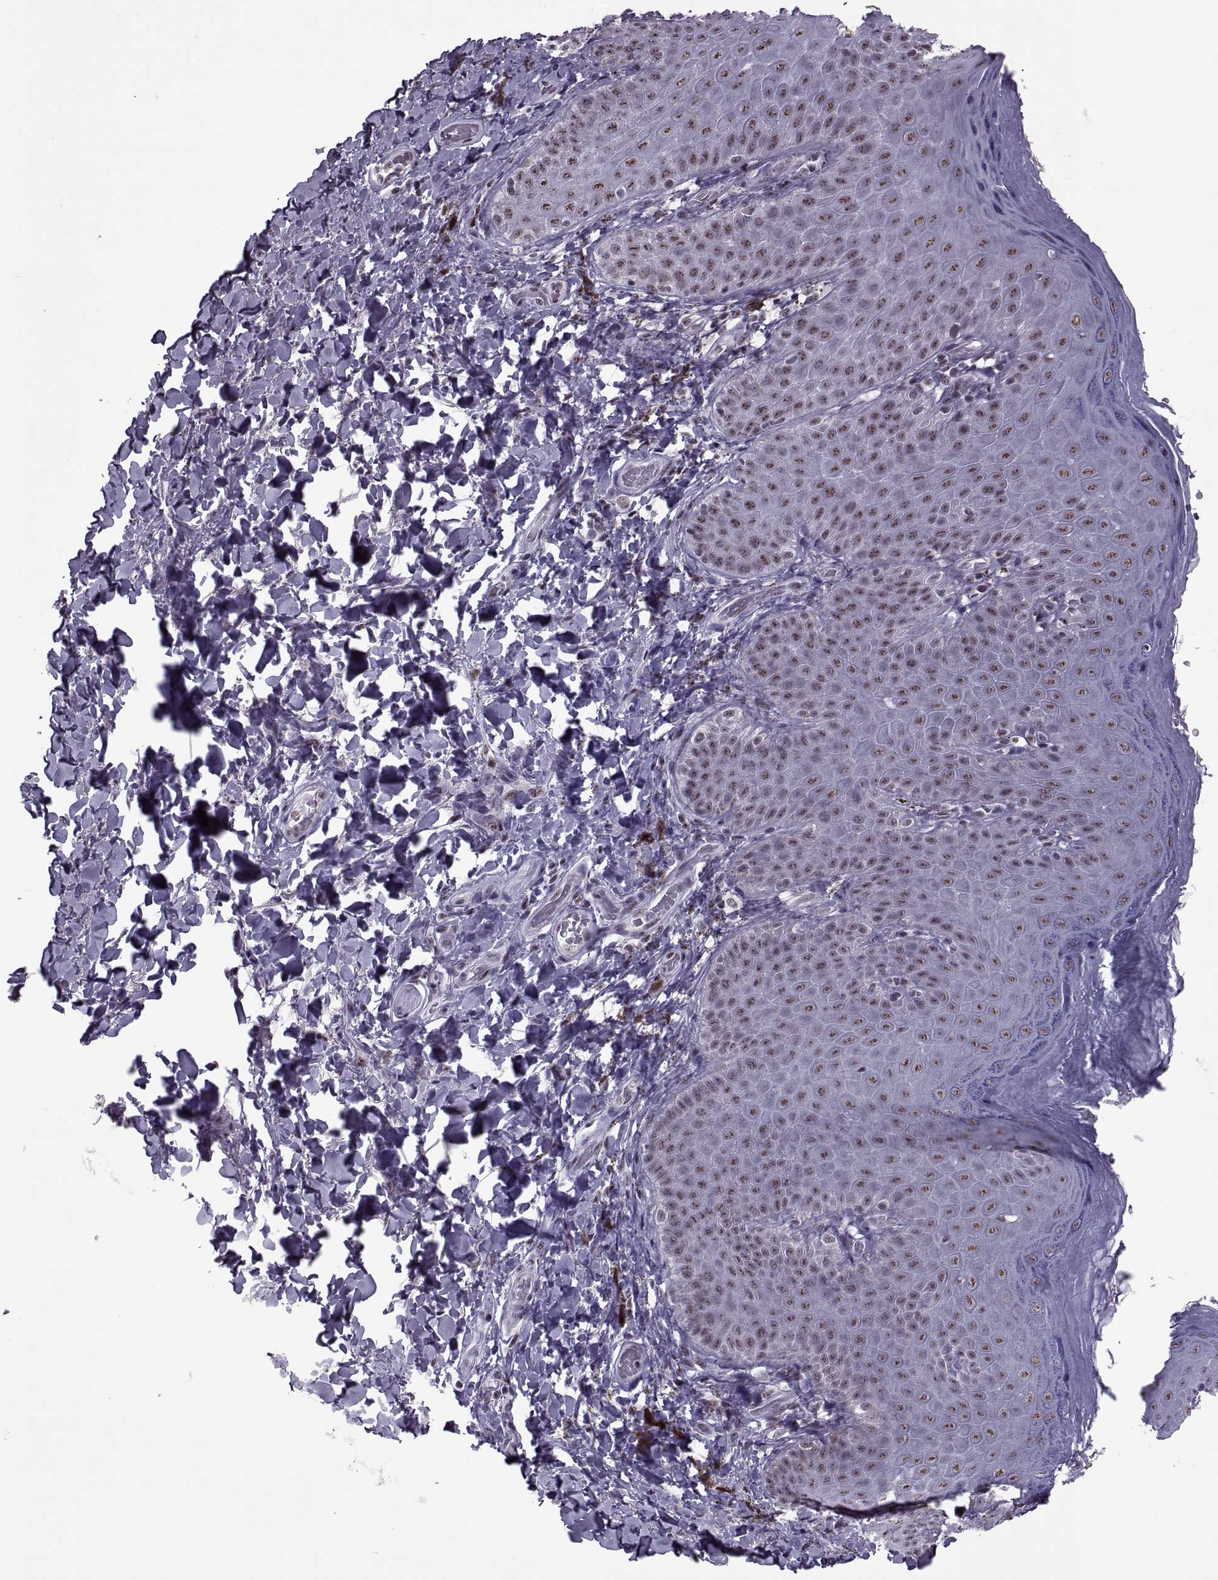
{"staining": {"intensity": "weak", "quantity": ">75%", "location": "nuclear"}, "tissue": "skin", "cell_type": "Epidermal cells", "image_type": "normal", "snomed": [{"axis": "morphology", "description": "Normal tissue, NOS"}, {"axis": "topography", "description": "Anal"}], "caption": "Human skin stained with a brown dye reveals weak nuclear positive staining in about >75% of epidermal cells.", "gene": "MAGEA4", "patient": {"sex": "male", "age": 53}}